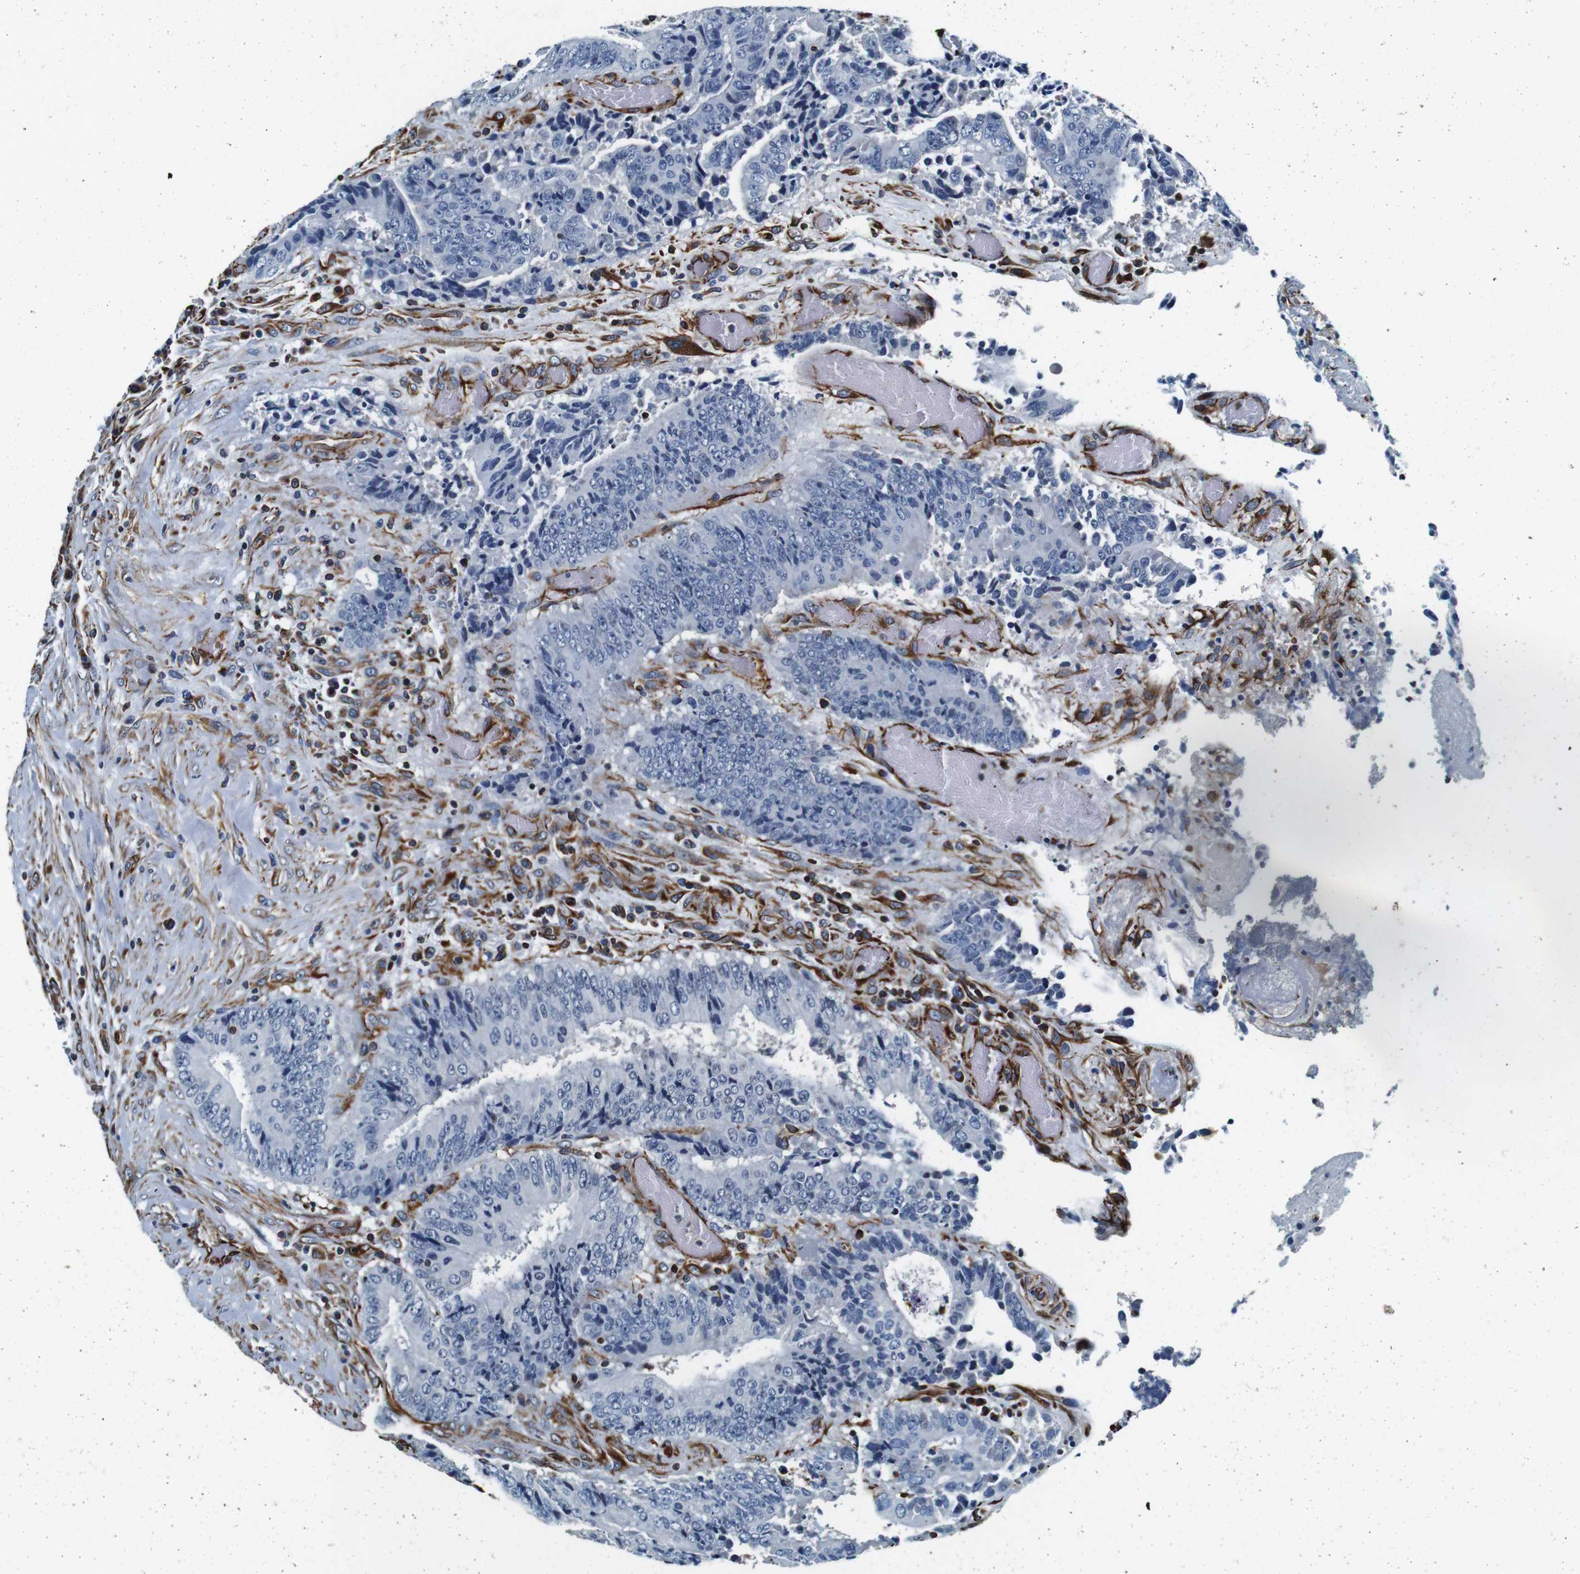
{"staining": {"intensity": "negative", "quantity": "none", "location": "none"}, "tissue": "colorectal cancer", "cell_type": "Tumor cells", "image_type": "cancer", "snomed": [{"axis": "morphology", "description": "Adenocarcinoma, NOS"}, {"axis": "topography", "description": "Rectum"}], "caption": "Tumor cells show no significant expression in colorectal cancer.", "gene": "GJE1", "patient": {"sex": "male", "age": 72}}